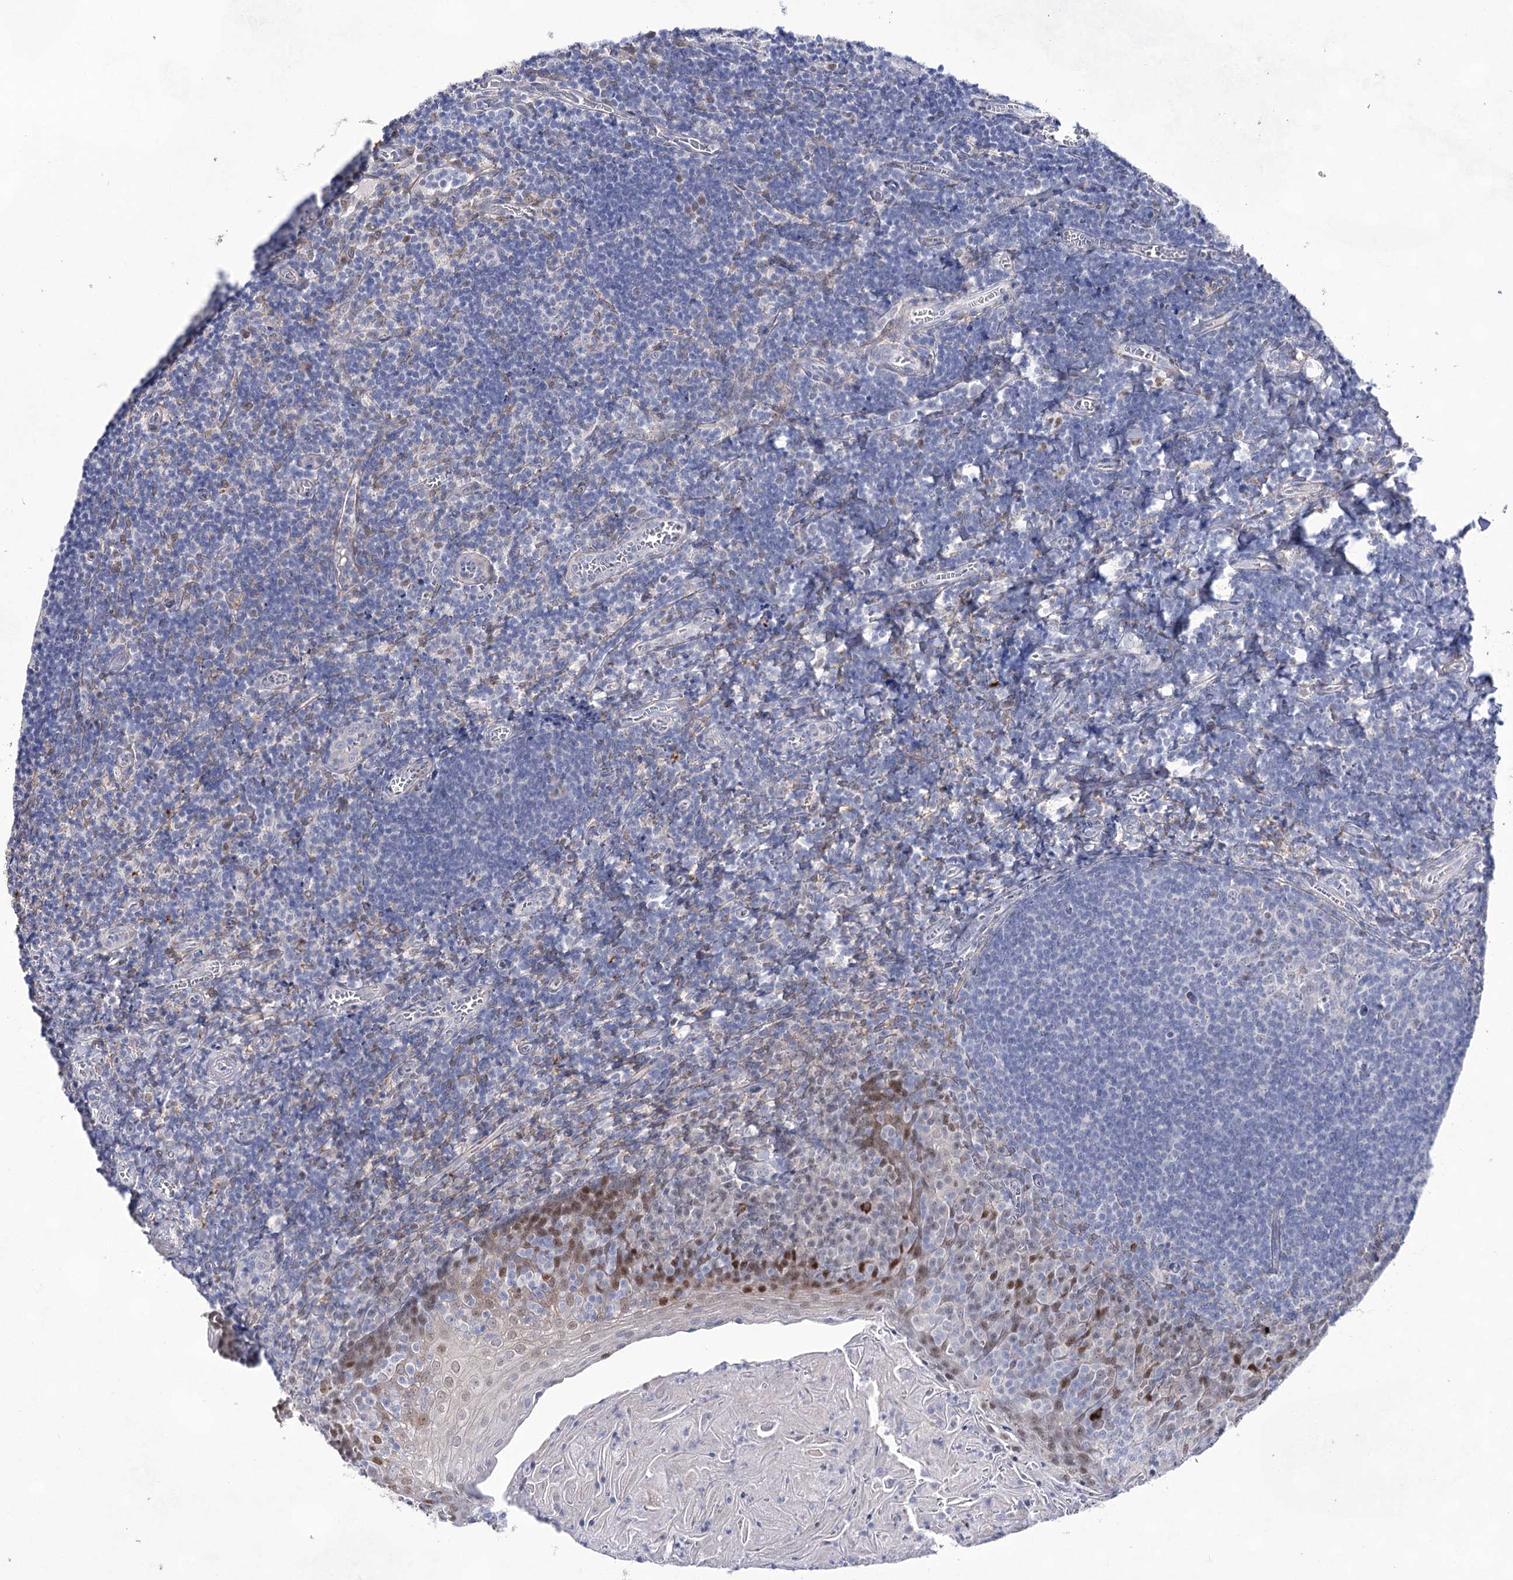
{"staining": {"intensity": "negative", "quantity": "none", "location": "none"}, "tissue": "tonsil", "cell_type": "Germinal center cells", "image_type": "normal", "snomed": [{"axis": "morphology", "description": "Normal tissue, NOS"}, {"axis": "topography", "description": "Tonsil"}], "caption": "Germinal center cells are negative for protein expression in normal human tonsil. (DAB (3,3'-diaminobenzidine) immunohistochemistry (IHC) with hematoxylin counter stain).", "gene": "UGDH", "patient": {"sex": "male", "age": 27}}